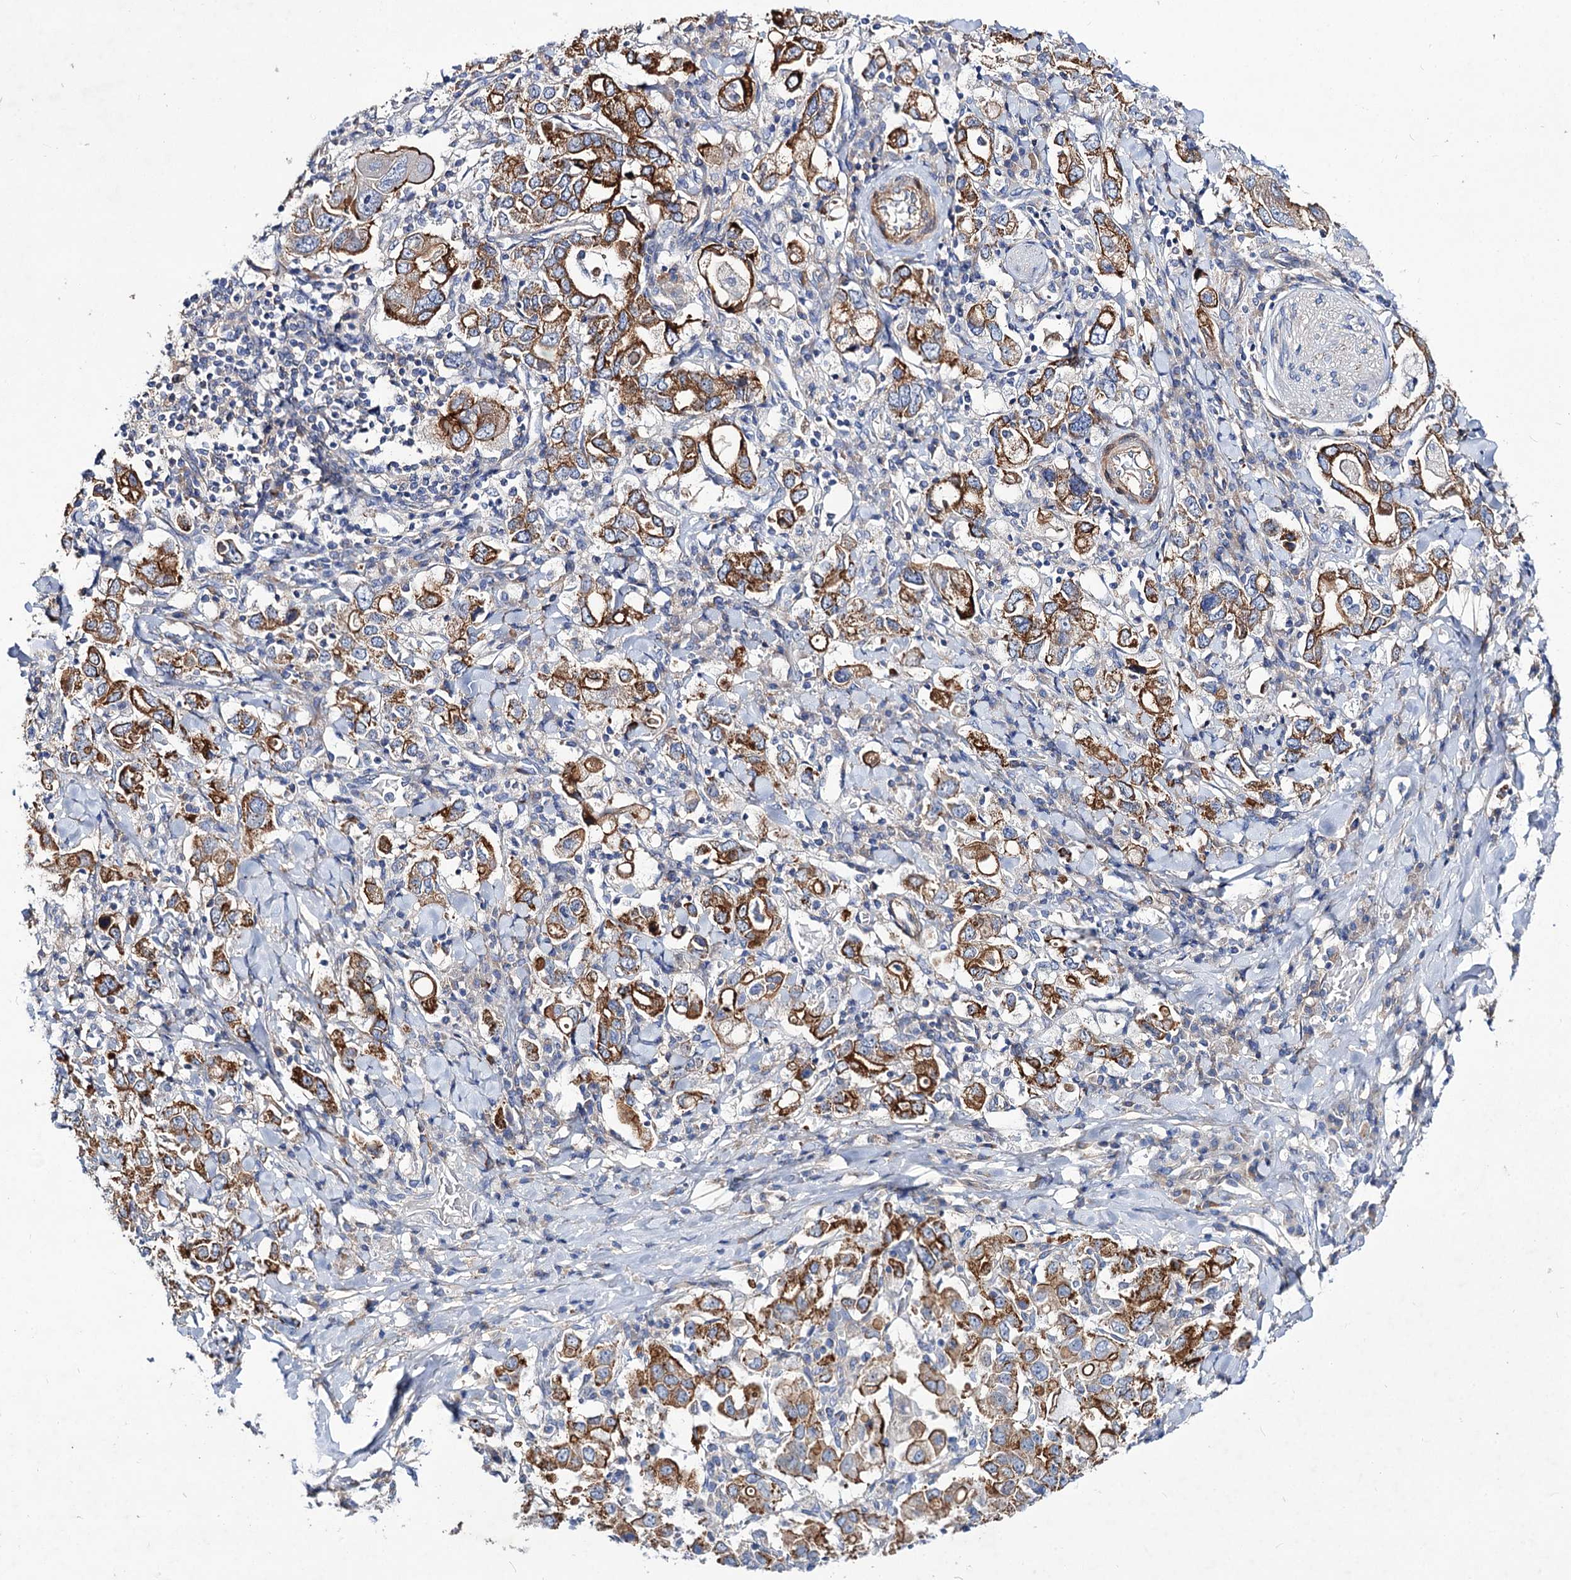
{"staining": {"intensity": "moderate", "quantity": ">75%", "location": "cytoplasmic/membranous"}, "tissue": "stomach cancer", "cell_type": "Tumor cells", "image_type": "cancer", "snomed": [{"axis": "morphology", "description": "Adenocarcinoma, NOS"}, {"axis": "topography", "description": "Stomach, upper"}], "caption": "Stomach cancer (adenocarcinoma) tissue demonstrates moderate cytoplasmic/membranous positivity in about >75% of tumor cells, visualized by immunohistochemistry.", "gene": "NUDCD2", "patient": {"sex": "male", "age": 62}}